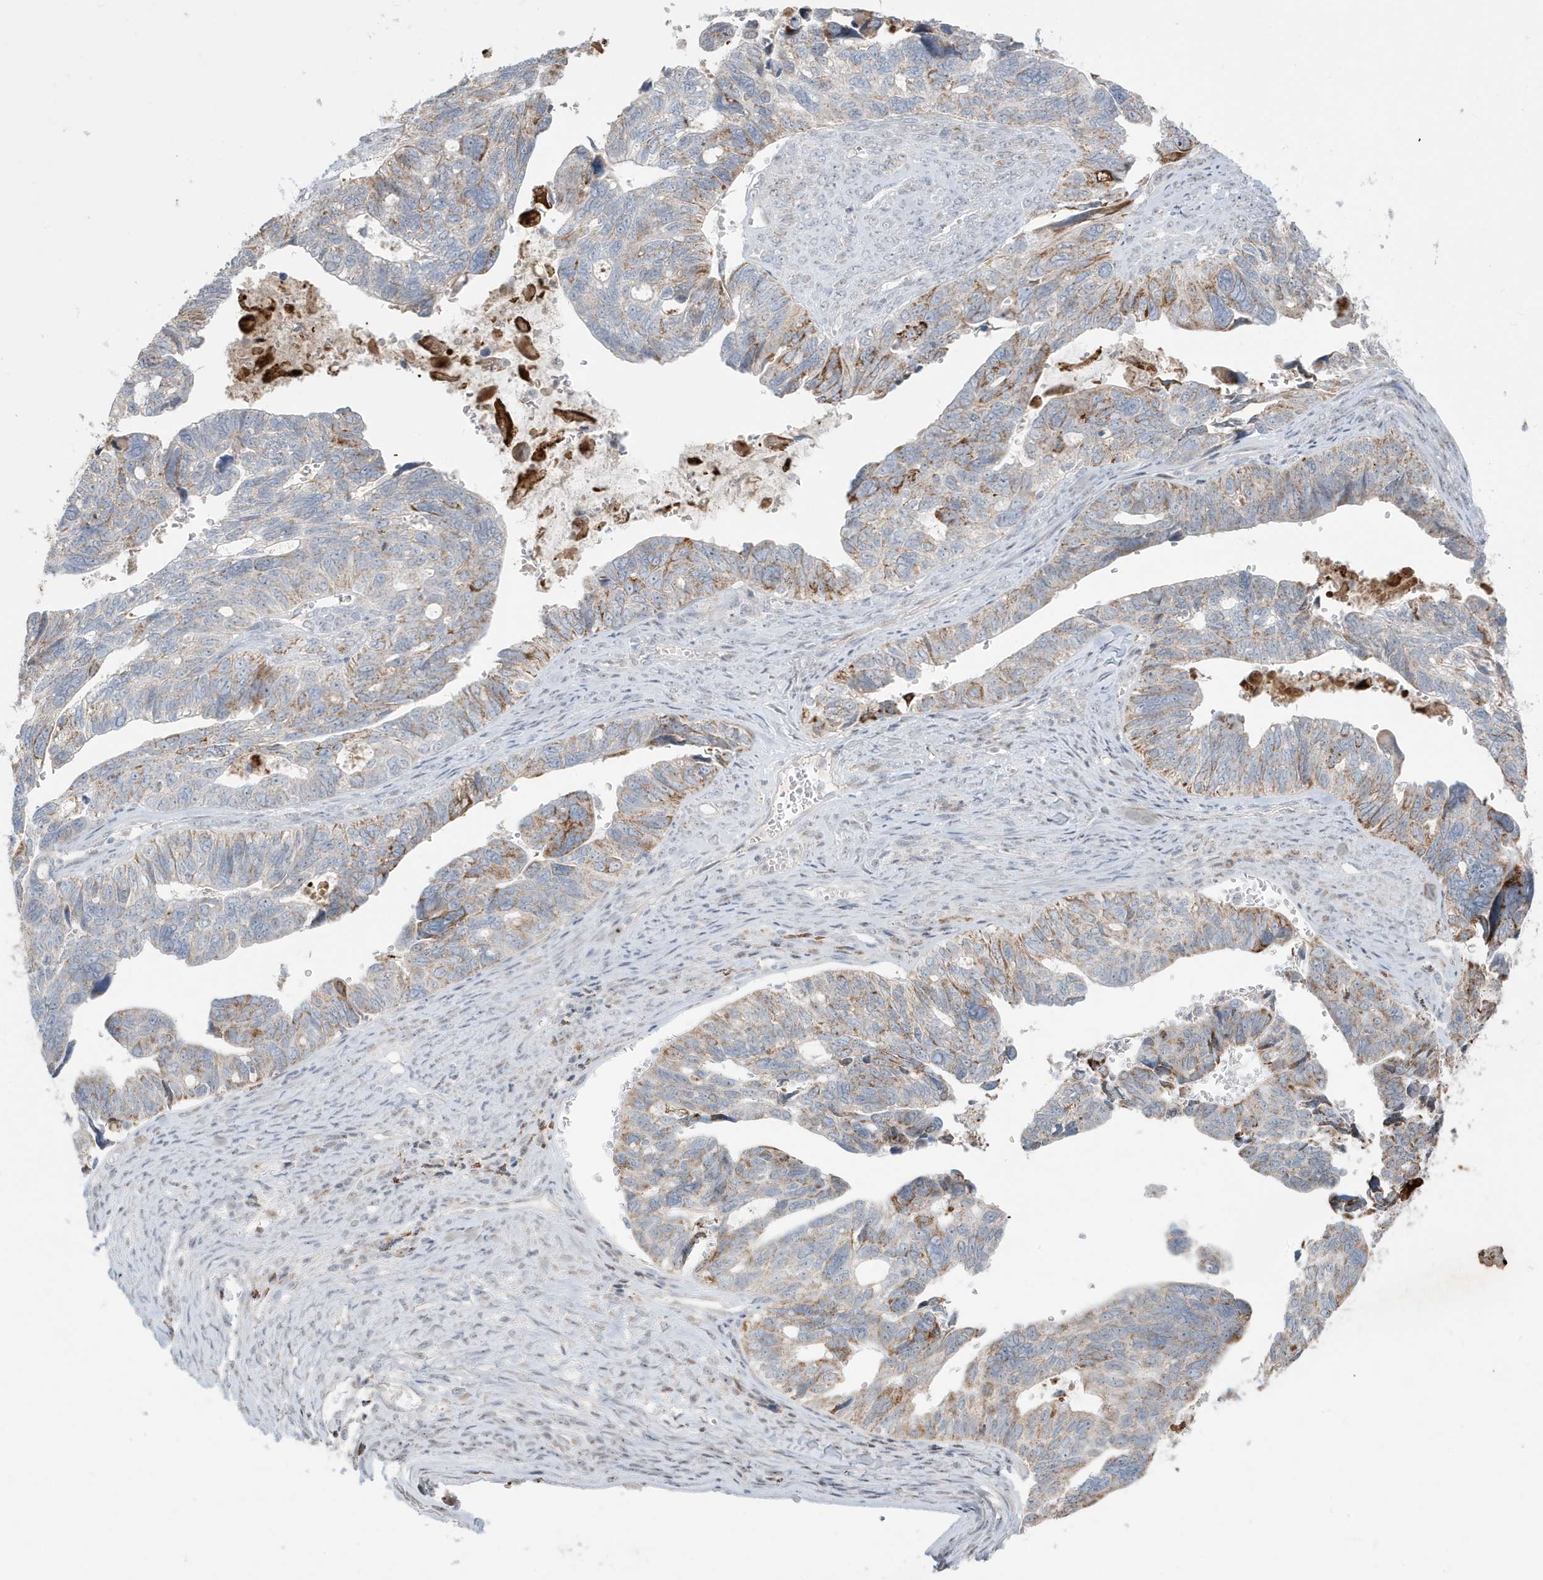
{"staining": {"intensity": "moderate", "quantity": "<25%", "location": "cytoplasmic/membranous"}, "tissue": "ovarian cancer", "cell_type": "Tumor cells", "image_type": "cancer", "snomed": [{"axis": "morphology", "description": "Cystadenocarcinoma, serous, NOS"}, {"axis": "topography", "description": "Ovary"}], "caption": "Ovarian serous cystadenocarcinoma tissue demonstrates moderate cytoplasmic/membranous positivity in approximately <25% of tumor cells", "gene": "FNDC1", "patient": {"sex": "female", "age": 79}}